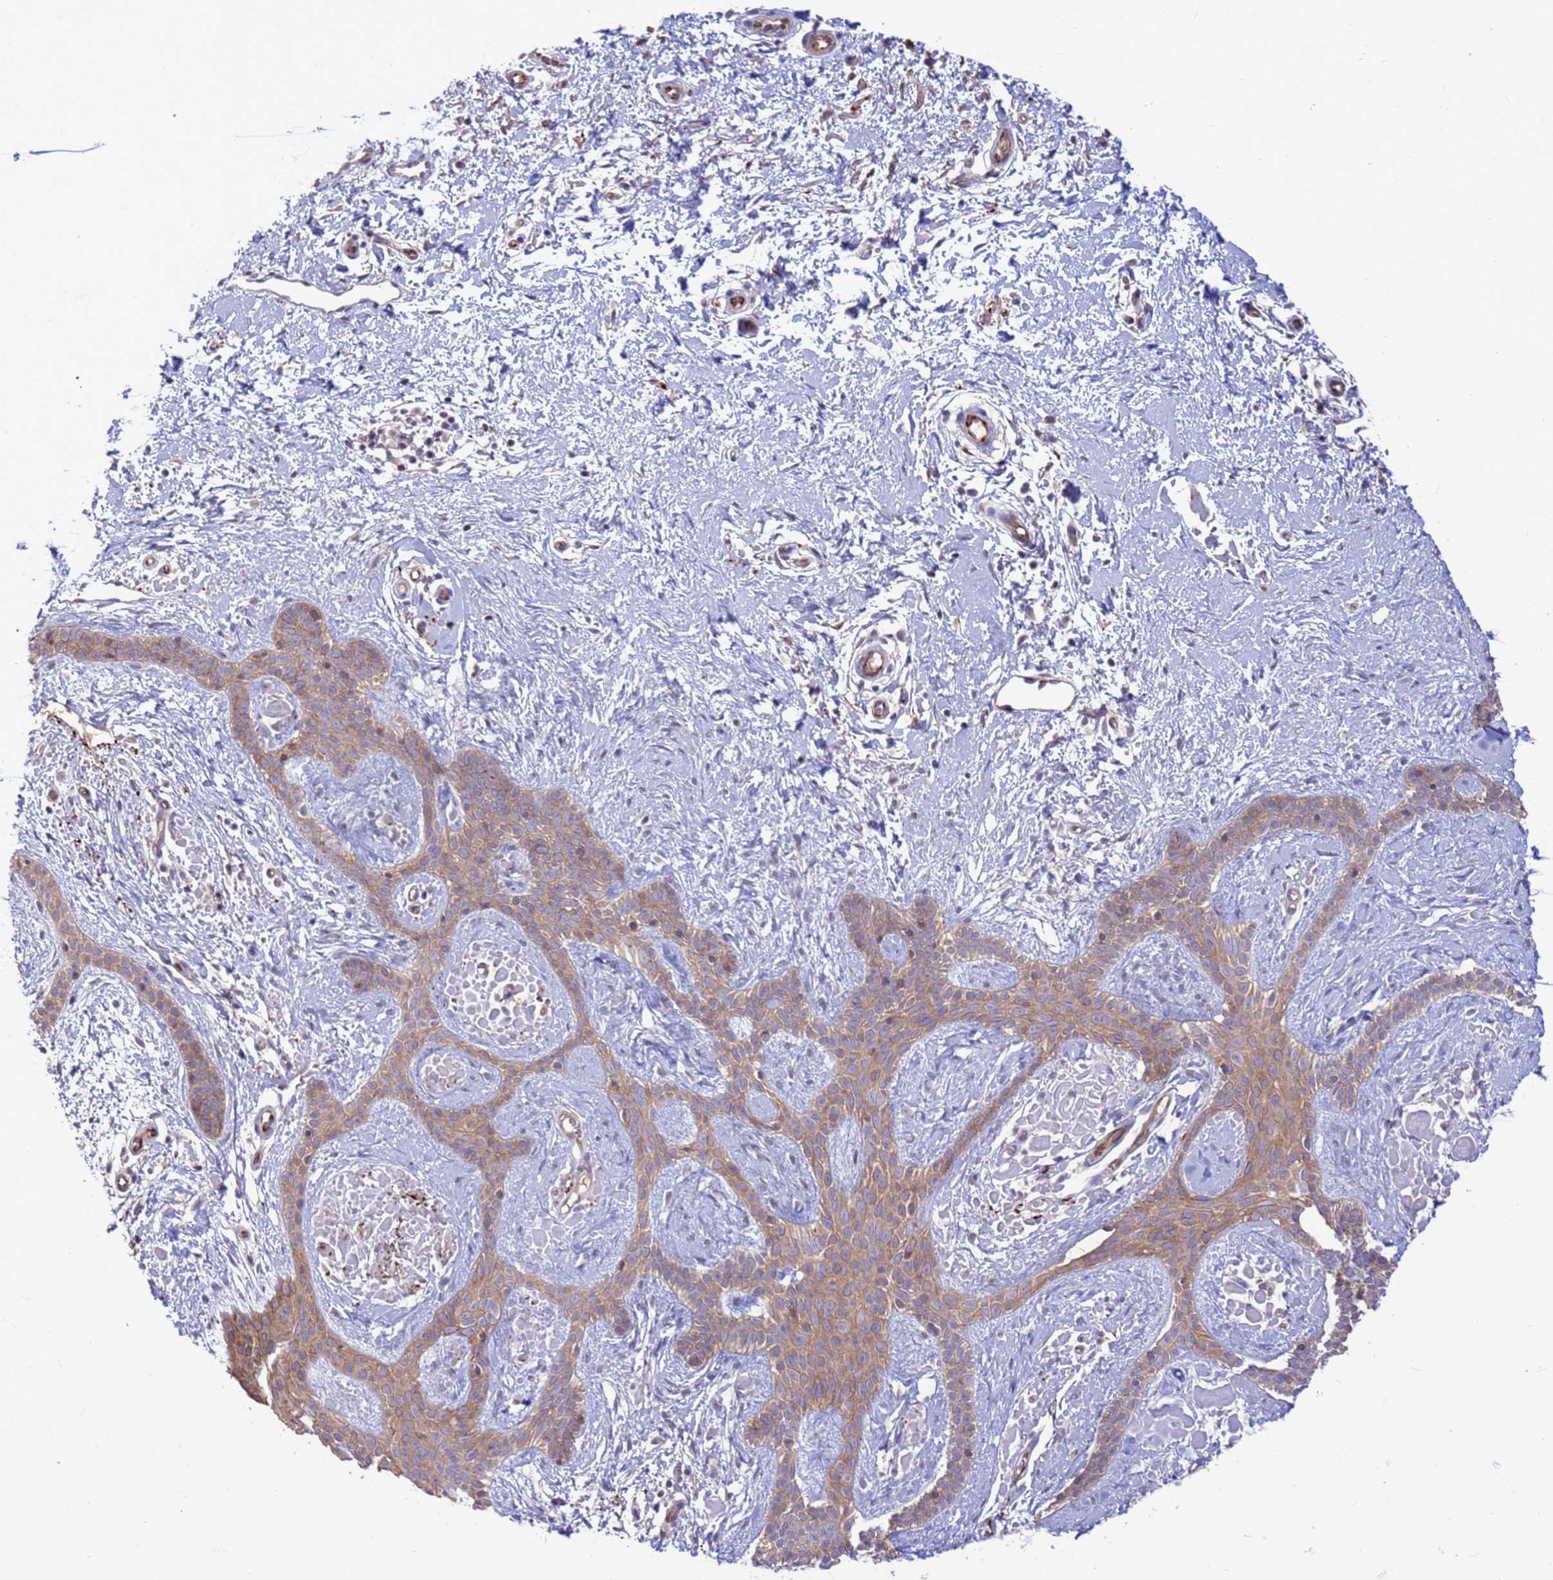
{"staining": {"intensity": "weak", "quantity": ">75%", "location": "cytoplasmic/membranous"}, "tissue": "skin cancer", "cell_type": "Tumor cells", "image_type": "cancer", "snomed": [{"axis": "morphology", "description": "Basal cell carcinoma"}, {"axis": "topography", "description": "Skin"}], "caption": "Immunohistochemistry (IHC) (DAB (3,3'-diaminobenzidine)) staining of skin cancer reveals weak cytoplasmic/membranous protein staining in about >75% of tumor cells.", "gene": "GJA10", "patient": {"sex": "male", "age": 78}}